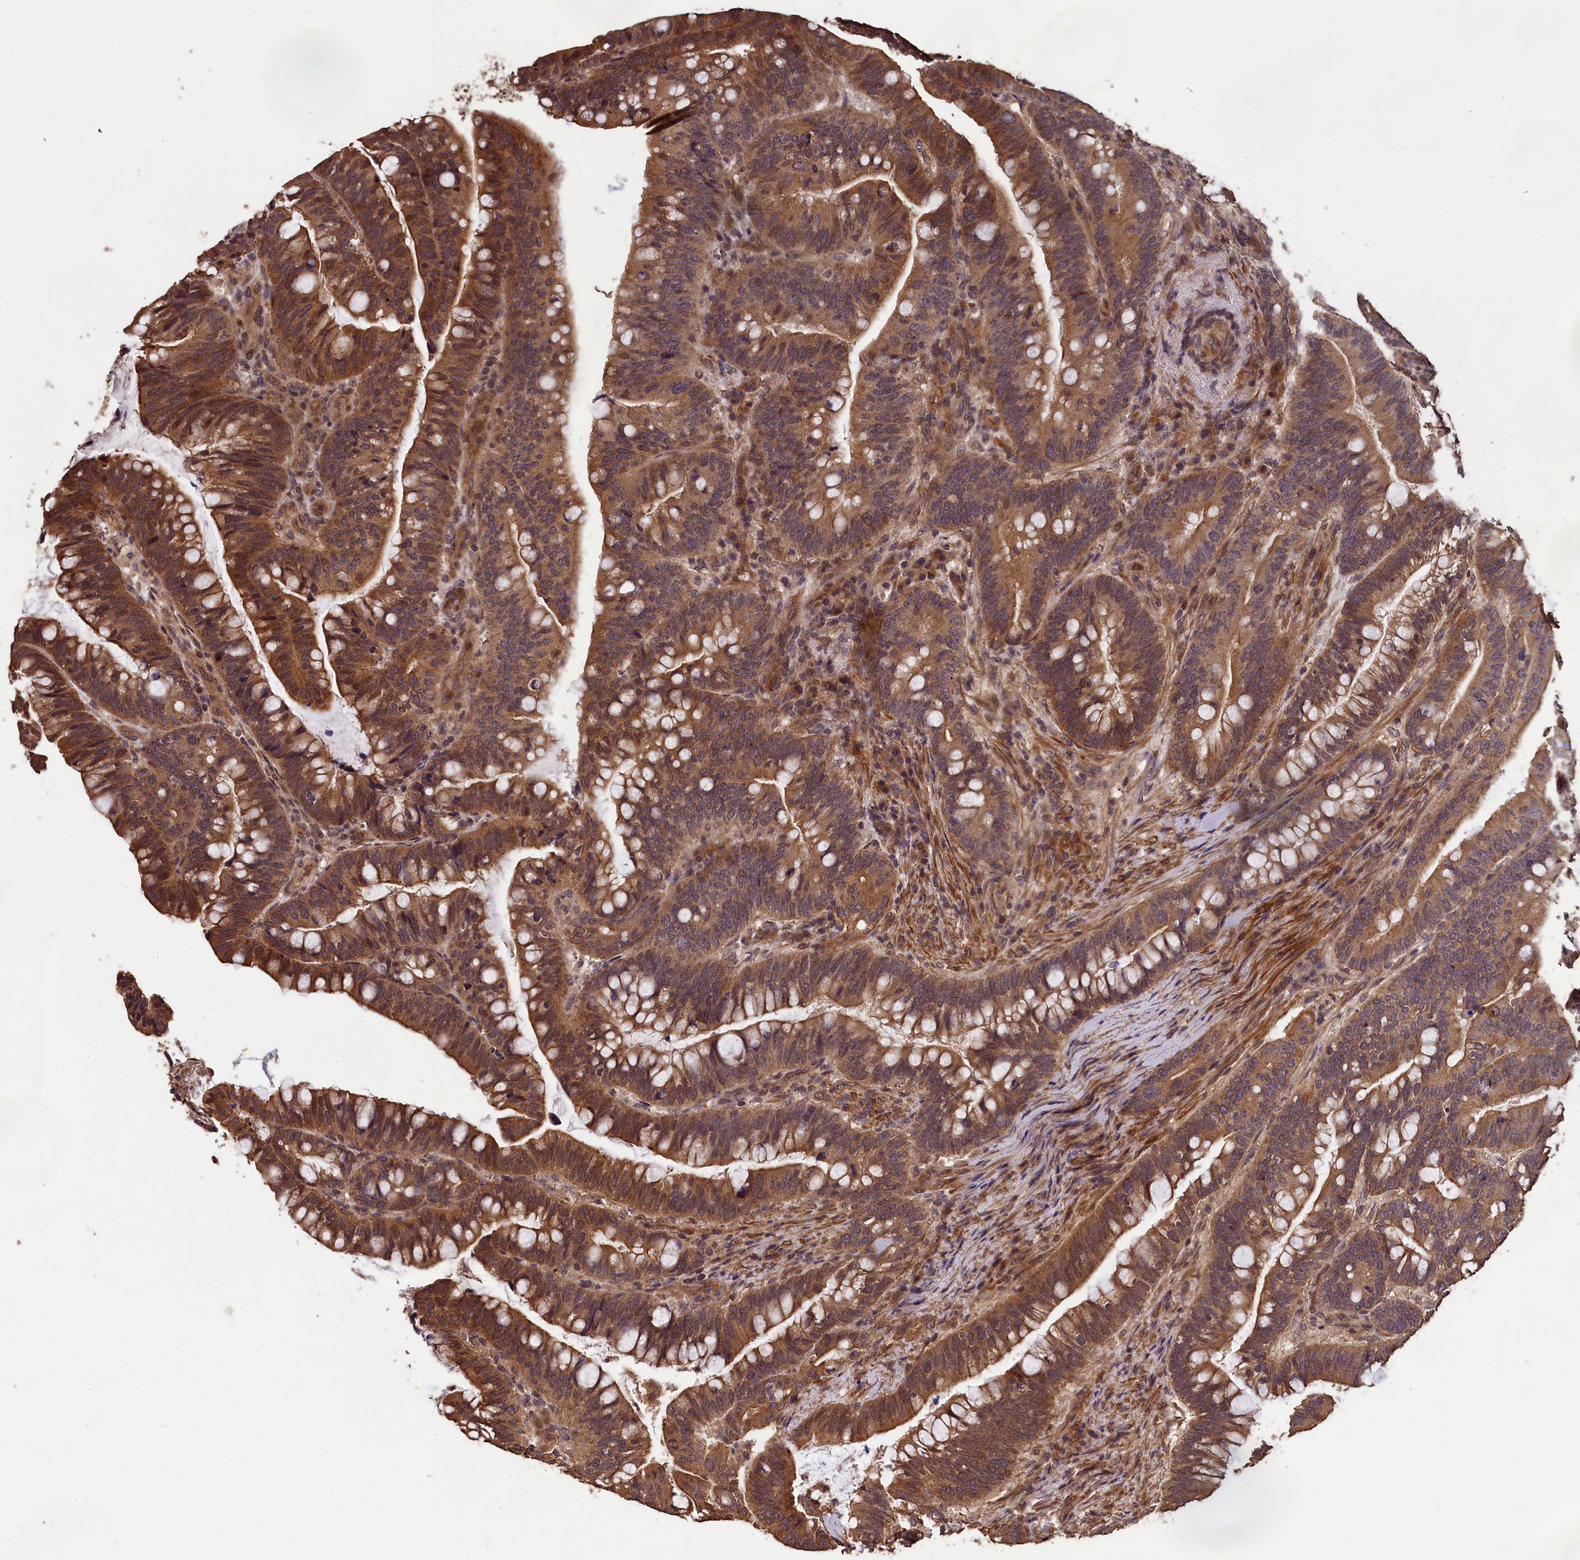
{"staining": {"intensity": "moderate", "quantity": ">75%", "location": "cytoplasmic/membranous,nuclear"}, "tissue": "colorectal cancer", "cell_type": "Tumor cells", "image_type": "cancer", "snomed": [{"axis": "morphology", "description": "Adenocarcinoma, NOS"}, {"axis": "topography", "description": "Colon"}], "caption": "Brown immunohistochemical staining in adenocarcinoma (colorectal) displays moderate cytoplasmic/membranous and nuclear staining in about >75% of tumor cells.", "gene": "CHD9", "patient": {"sex": "female", "age": 66}}